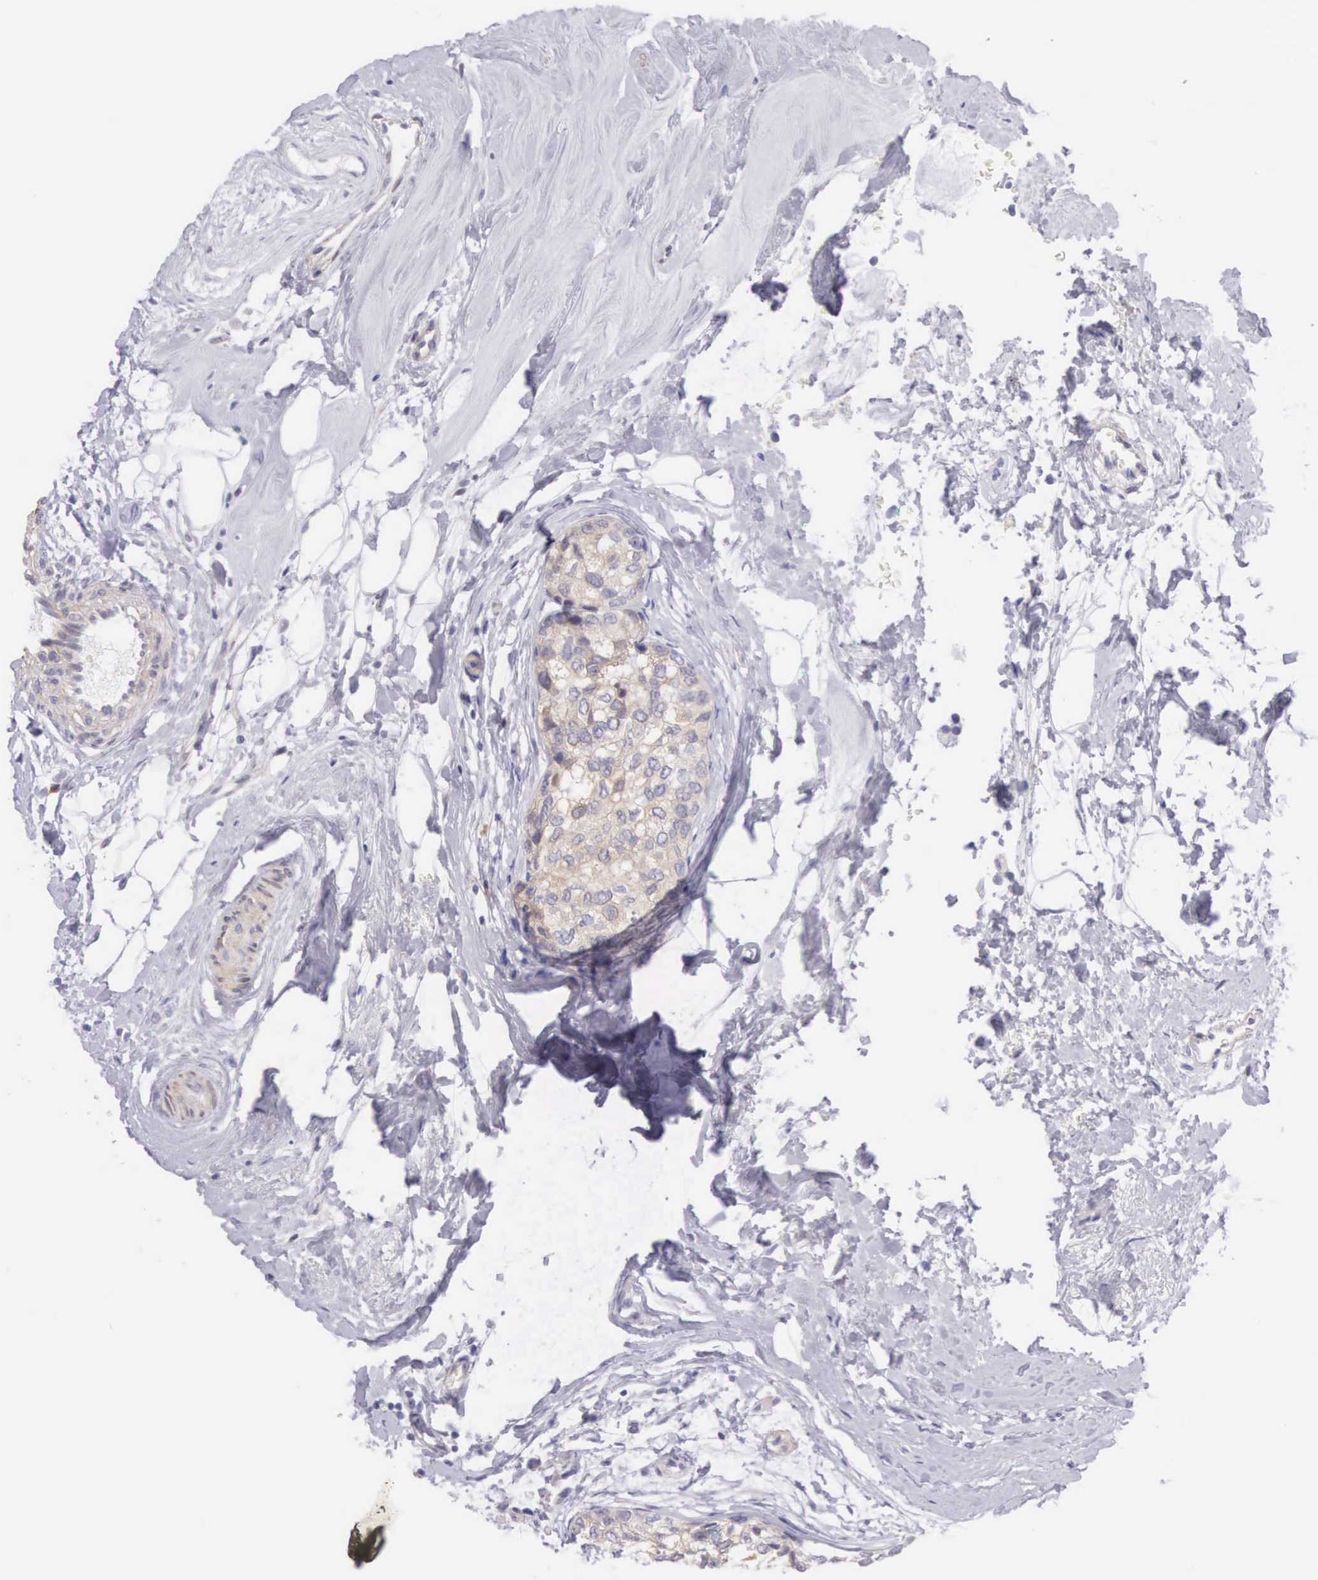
{"staining": {"intensity": "weak", "quantity": ">75%", "location": "cytoplasmic/membranous"}, "tissue": "breast cancer", "cell_type": "Tumor cells", "image_type": "cancer", "snomed": [{"axis": "morphology", "description": "Duct carcinoma"}, {"axis": "topography", "description": "Breast"}], "caption": "Protein expression analysis of human breast intraductal carcinoma reveals weak cytoplasmic/membranous expression in approximately >75% of tumor cells. Using DAB (3,3'-diaminobenzidine) (brown) and hematoxylin (blue) stains, captured at high magnification using brightfield microscopy.", "gene": "ARFGAP3", "patient": {"sex": "female", "age": 69}}